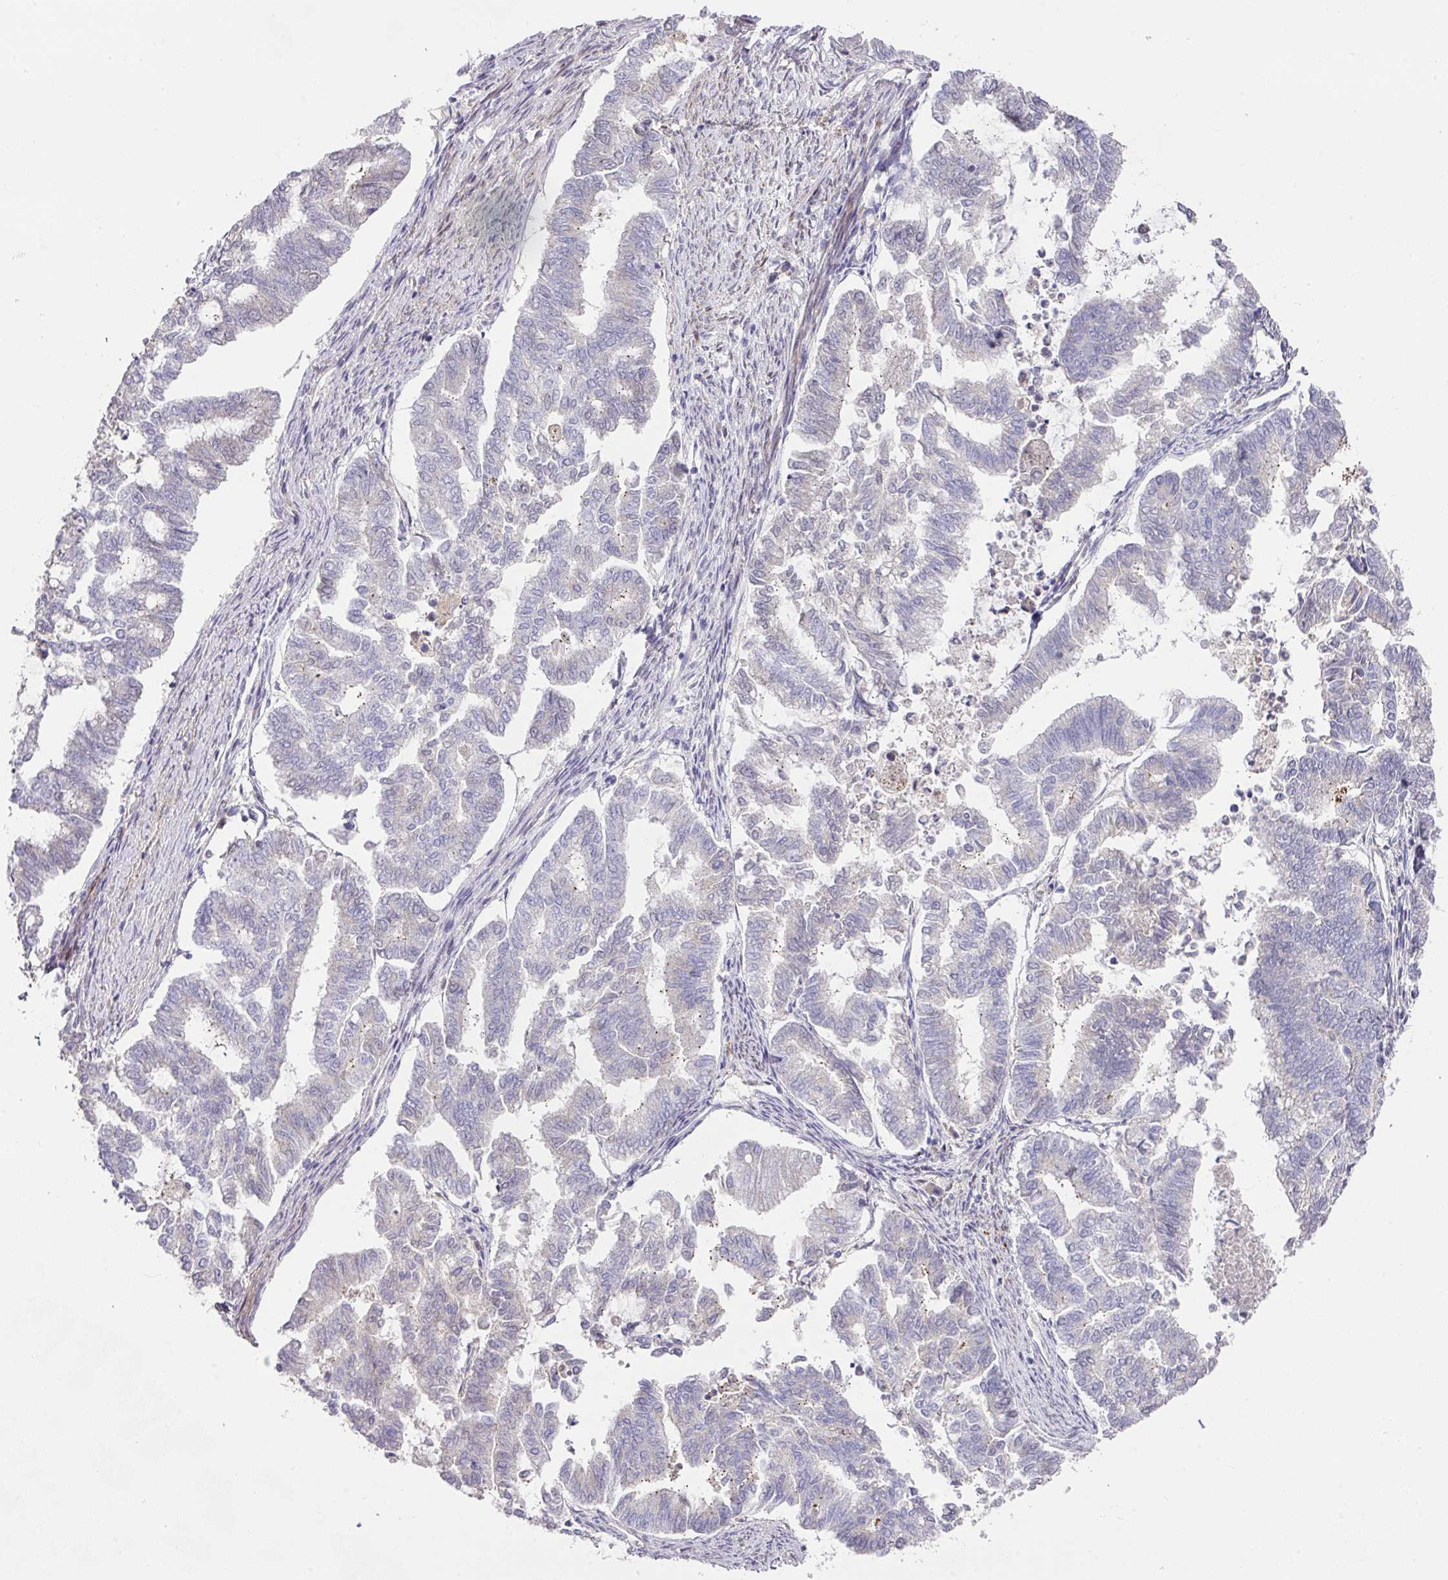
{"staining": {"intensity": "negative", "quantity": "none", "location": "none"}, "tissue": "endometrial cancer", "cell_type": "Tumor cells", "image_type": "cancer", "snomed": [{"axis": "morphology", "description": "Adenocarcinoma, NOS"}, {"axis": "topography", "description": "Endometrium"}], "caption": "DAB immunohistochemical staining of human endometrial cancer (adenocarcinoma) shows no significant staining in tumor cells.", "gene": "TARM1", "patient": {"sex": "female", "age": 79}}